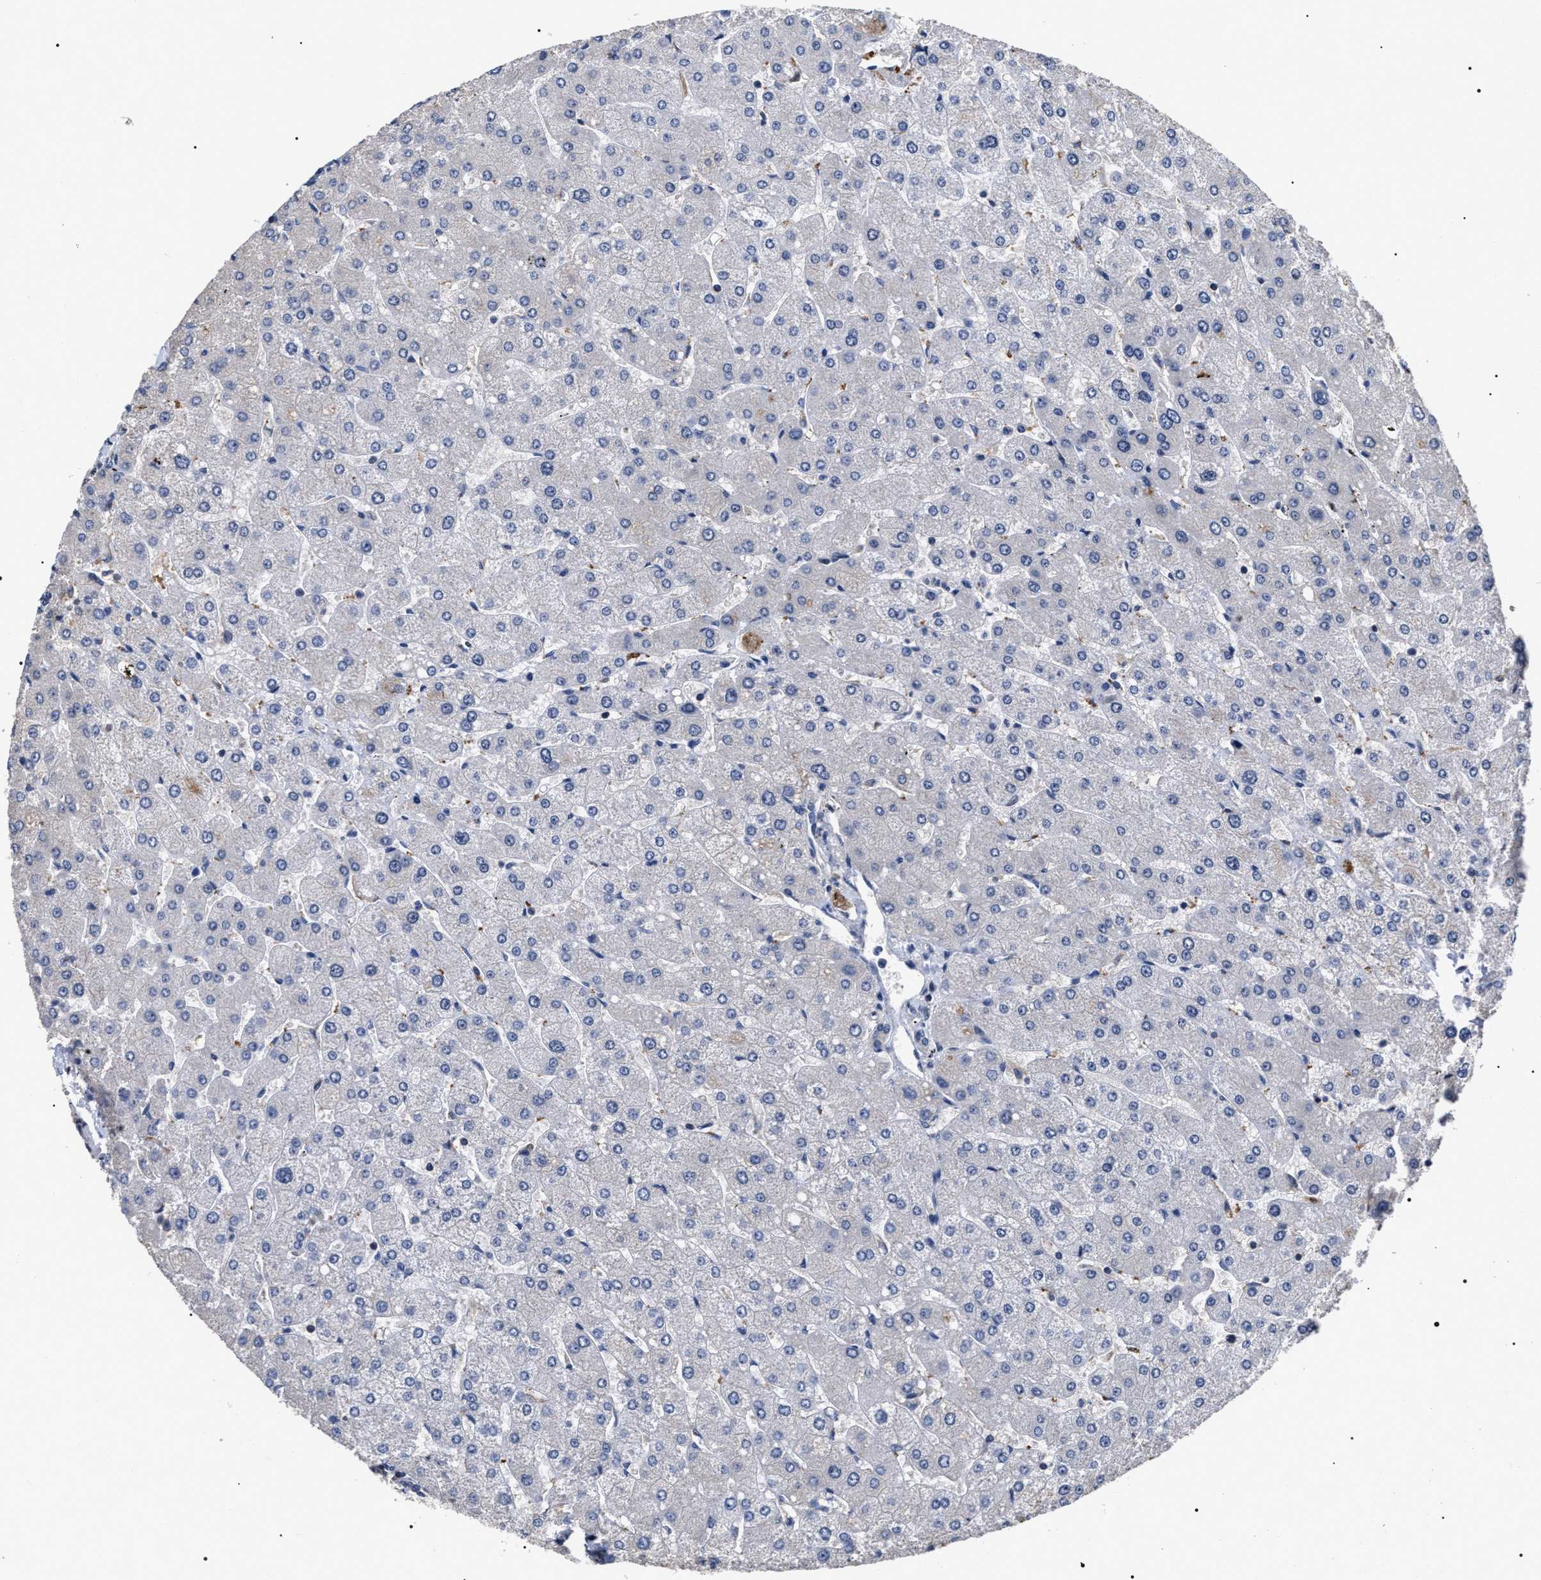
{"staining": {"intensity": "weak", "quantity": "25%-75%", "location": "cytoplasmic/membranous"}, "tissue": "liver", "cell_type": "Cholangiocytes", "image_type": "normal", "snomed": [{"axis": "morphology", "description": "Normal tissue, NOS"}, {"axis": "topography", "description": "Liver"}], "caption": "This is a micrograph of immunohistochemistry (IHC) staining of unremarkable liver, which shows weak staining in the cytoplasmic/membranous of cholangiocytes.", "gene": "UPF3A", "patient": {"sex": "male", "age": 55}}